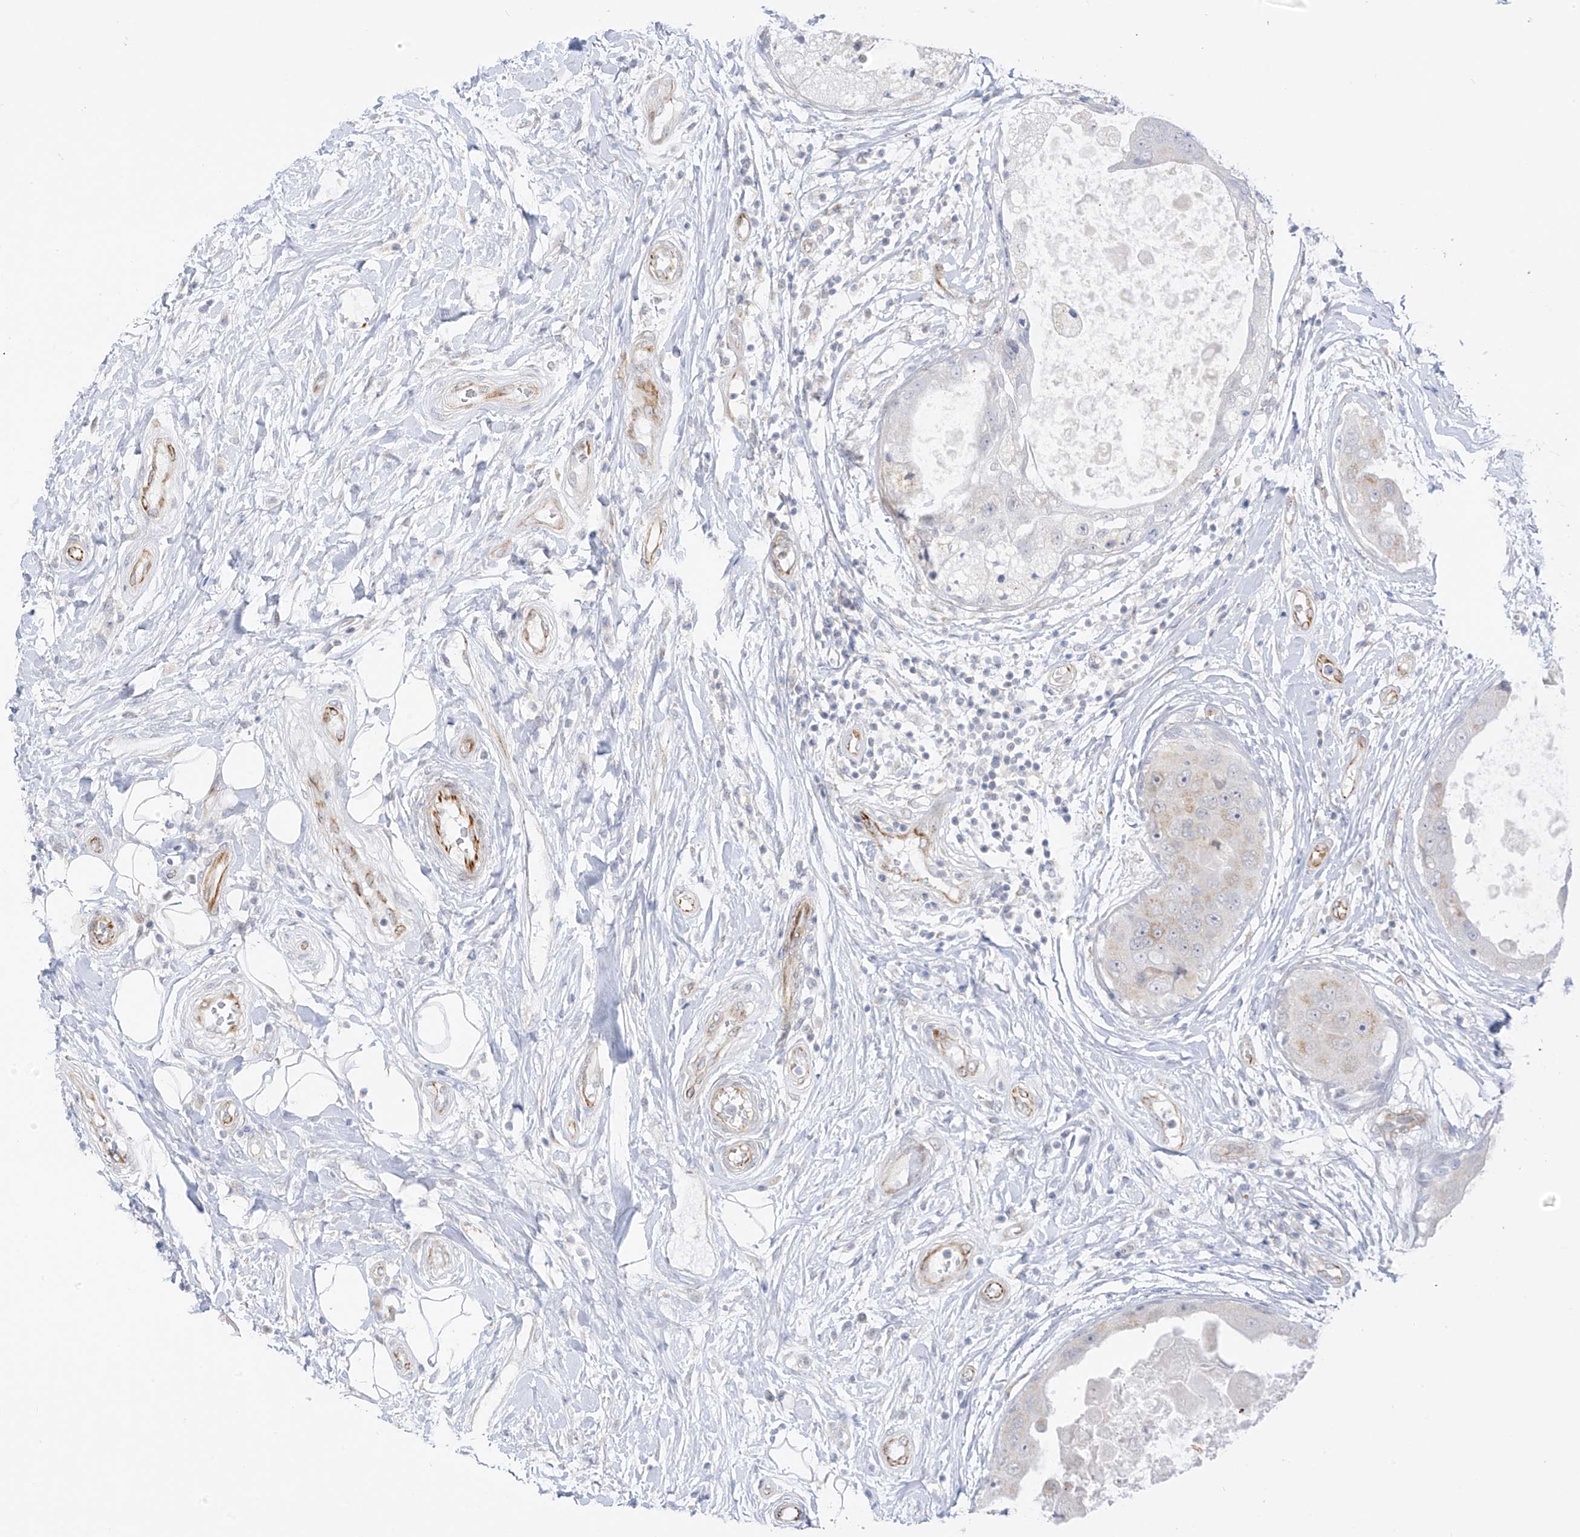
{"staining": {"intensity": "negative", "quantity": "none", "location": "none"}, "tissue": "breast cancer", "cell_type": "Tumor cells", "image_type": "cancer", "snomed": [{"axis": "morphology", "description": "Duct carcinoma"}, {"axis": "topography", "description": "Breast"}], "caption": "High magnification brightfield microscopy of breast cancer (invasive ductal carcinoma) stained with DAB (3,3'-diaminobenzidine) (brown) and counterstained with hematoxylin (blue): tumor cells show no significant positivity.", "gene": "HS6ST2", "patient": {"sex": "female", "age": 27}}